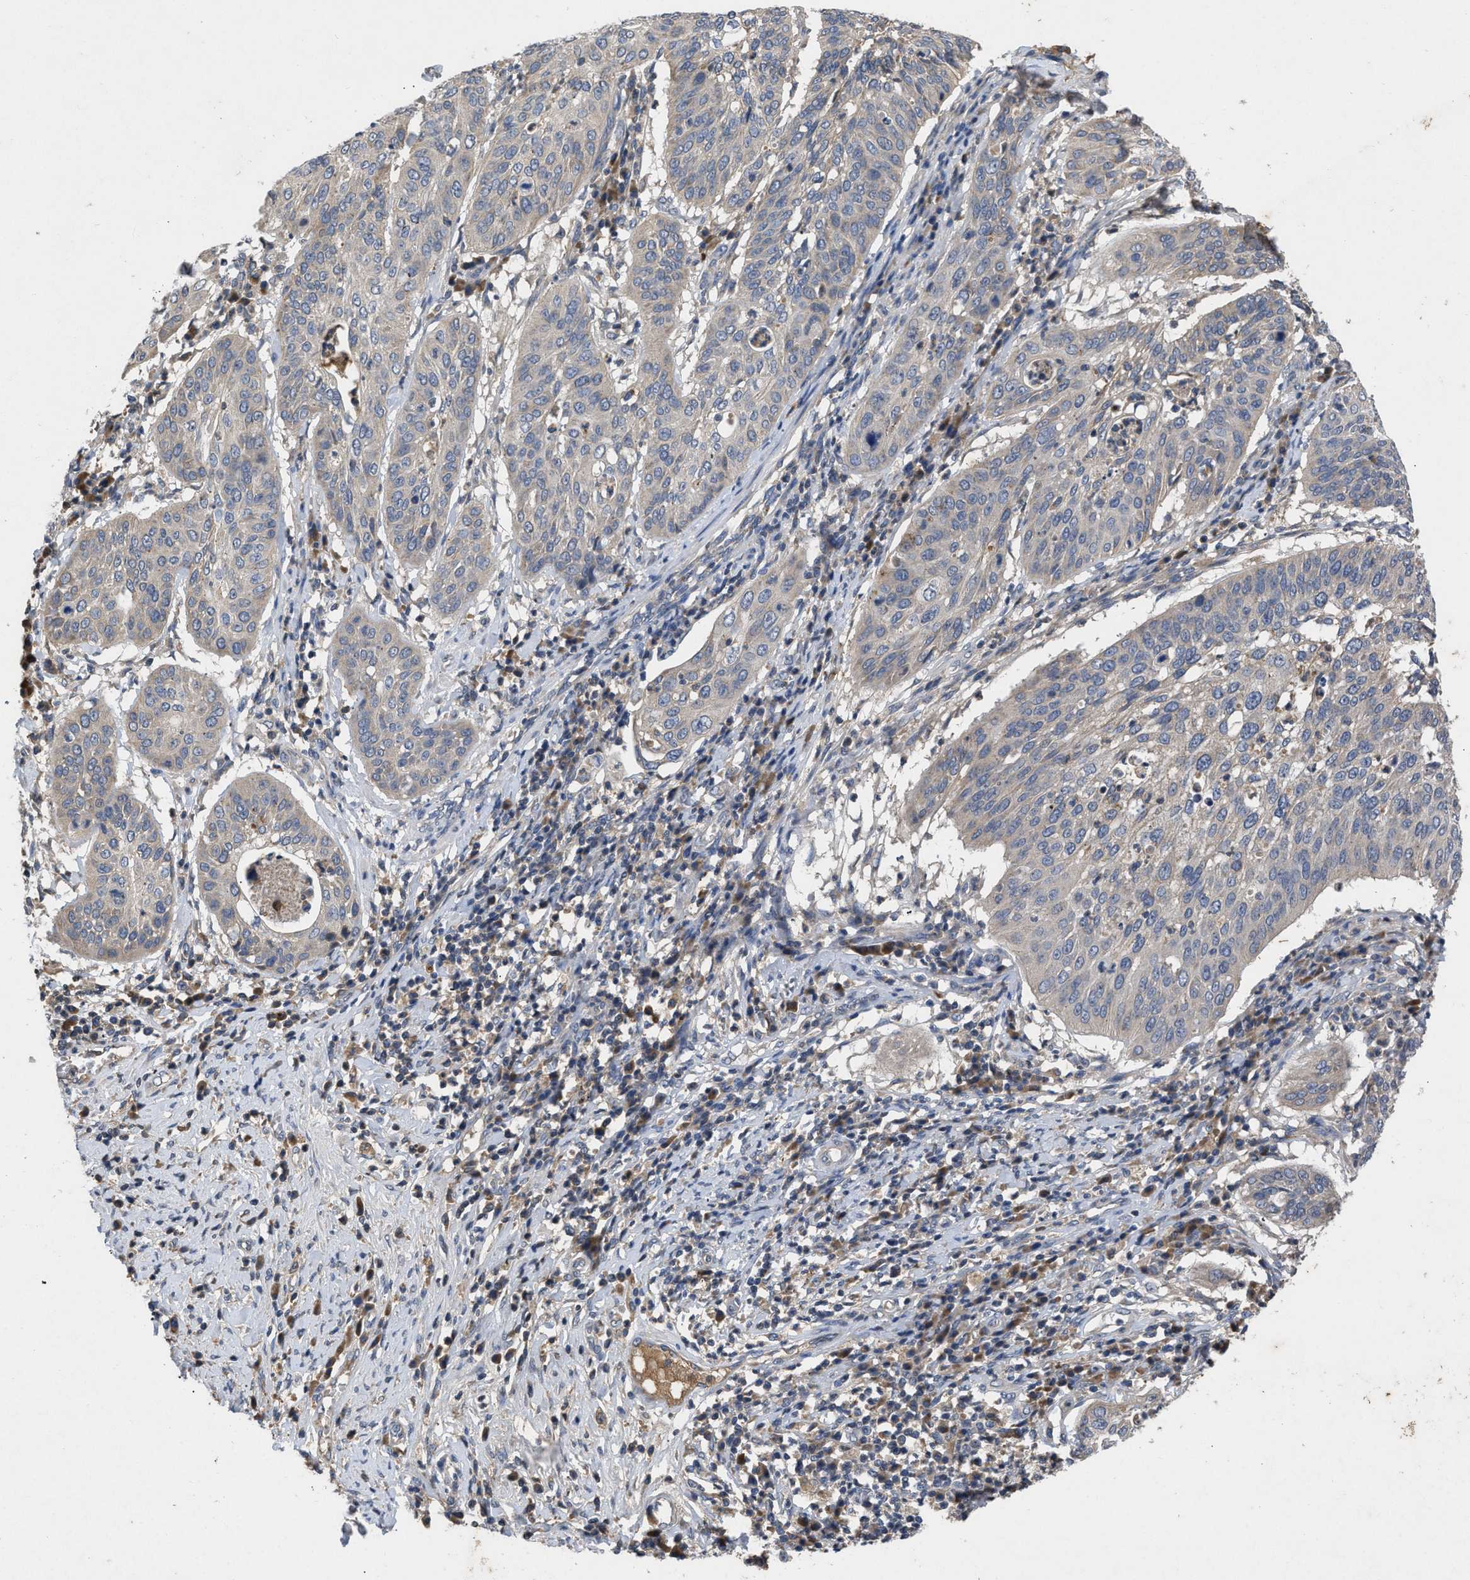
{"staining": {"intensity": "negative", "quantity": "none", "location": "none"}, "tissue": "cervical cancer", "cell_type": "Tumor cells", "image_type": "cancer", "snomed": [{"axis": "morphology", "description": "Normal tissue, NOS"}, {"axis": "morphology", "description": "Squamous cell carcinoma, NOS"}, {"axis": "topography", "description": "Cervix"}], "caption": "IHC photomicrograph of cervical cancer stained for a protein (brown), which demonstrates no expression in tumor cells. (DAB (3,3'-diaminobenzidine) immunohistochemistry (IHC), high magnification).", "gene": "VPS4A", "patient": {"sex": "female", "age": 39}}